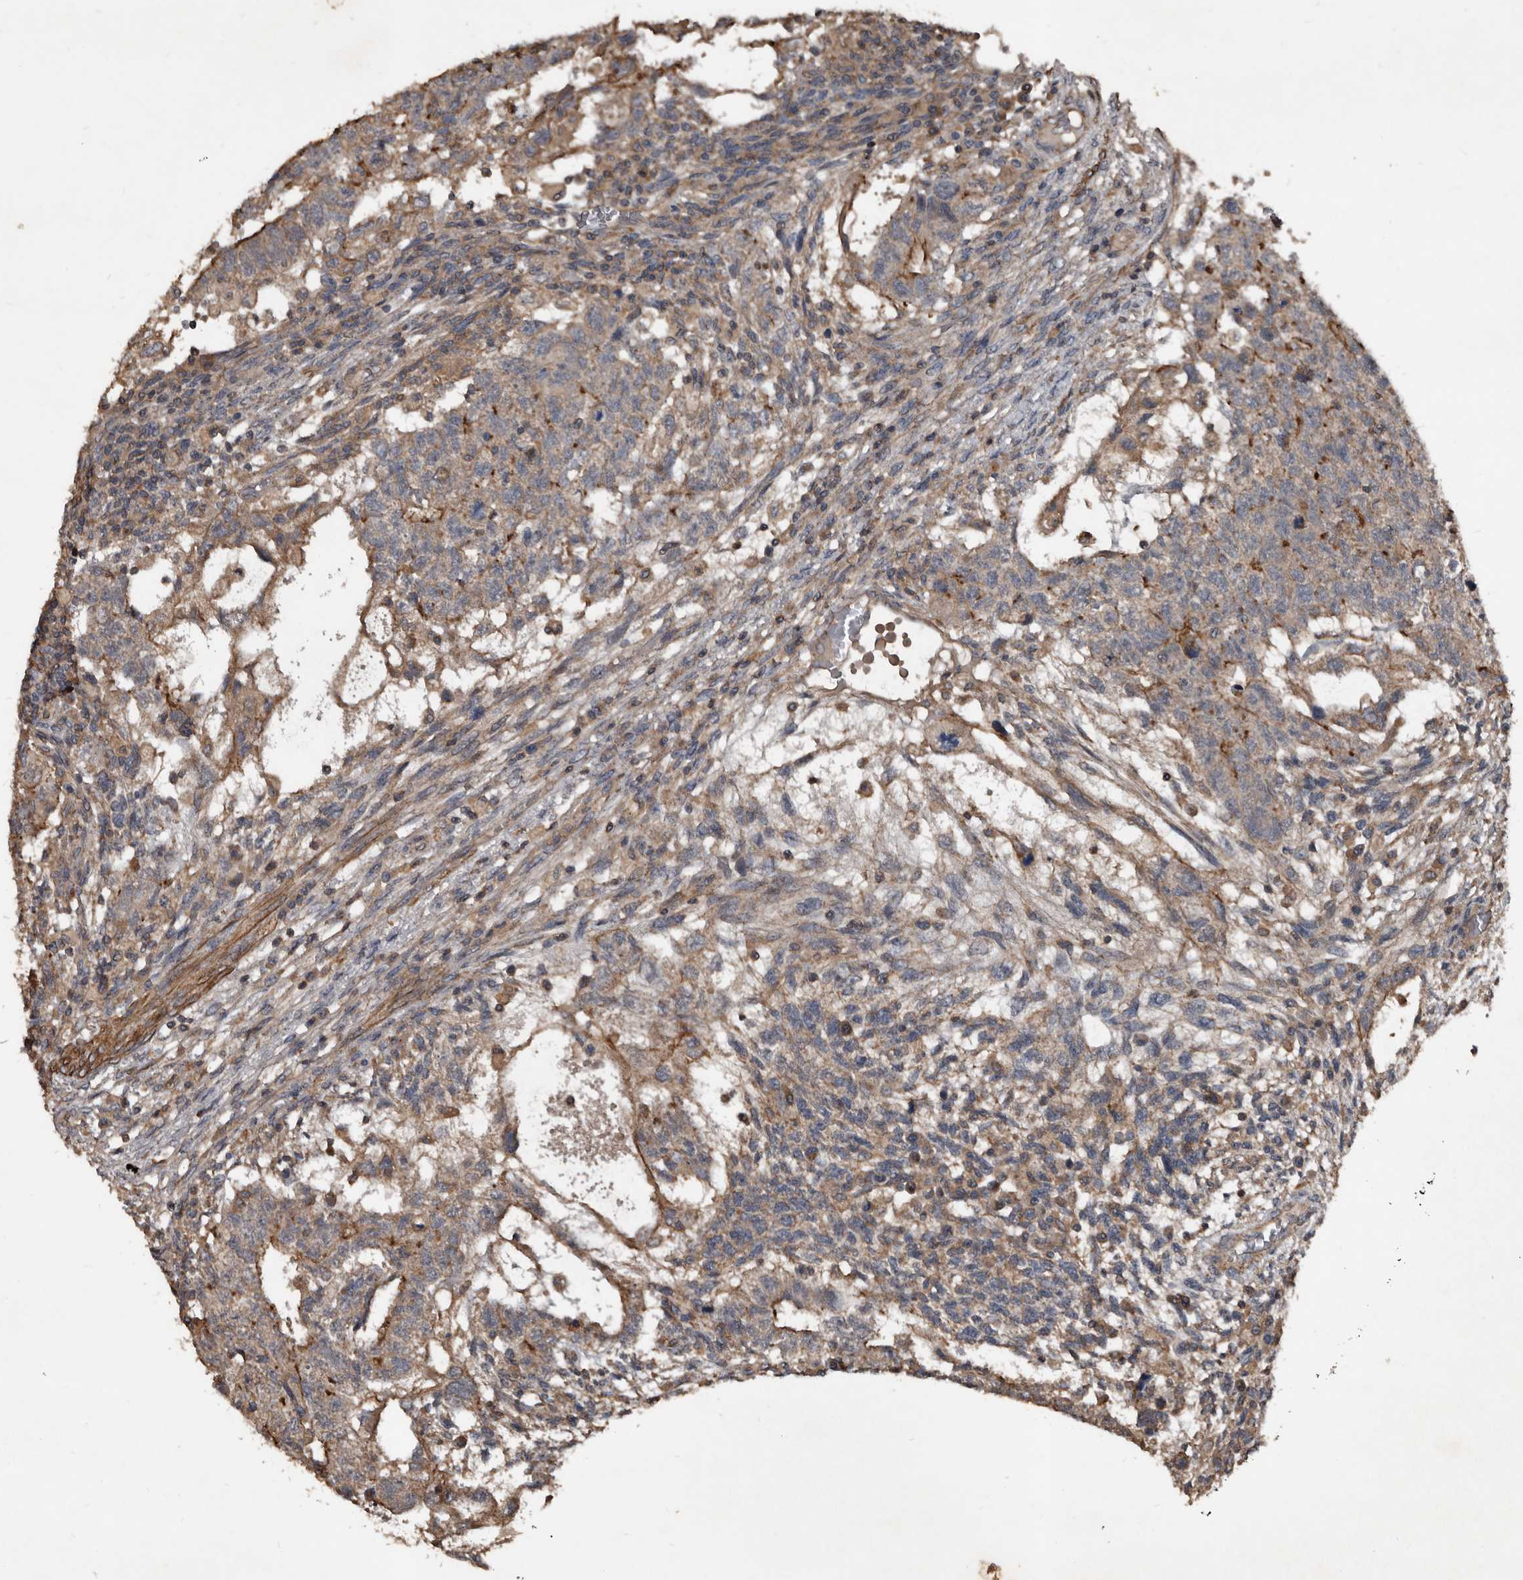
{"staining": {"intensity": "weak", "quantity": ">75%", "location": "cytoplasmic/membranous"}, "tissue": "testis cancer", "cell_type": "Tumor cells", "image_type": "cancer", "snomed": [{"axis": "morphology", "description": "Normal tissue, NOS"}, {"axis": "morphology", "description": "Carcinoma, Embryonal, NOS"}, {"axis": "topography", "description": "Testis"}], "caption": "Immunohistochemistry (IHC) micrograph of testis cancer (embryonal carcinoma) stained for a protein (brown), which shows low levels of weak cytoplasmic/membranous expression in about >75% of tumor cells.", "gene": "GREB1", "patient": {"sex": "male", "age": 36}}